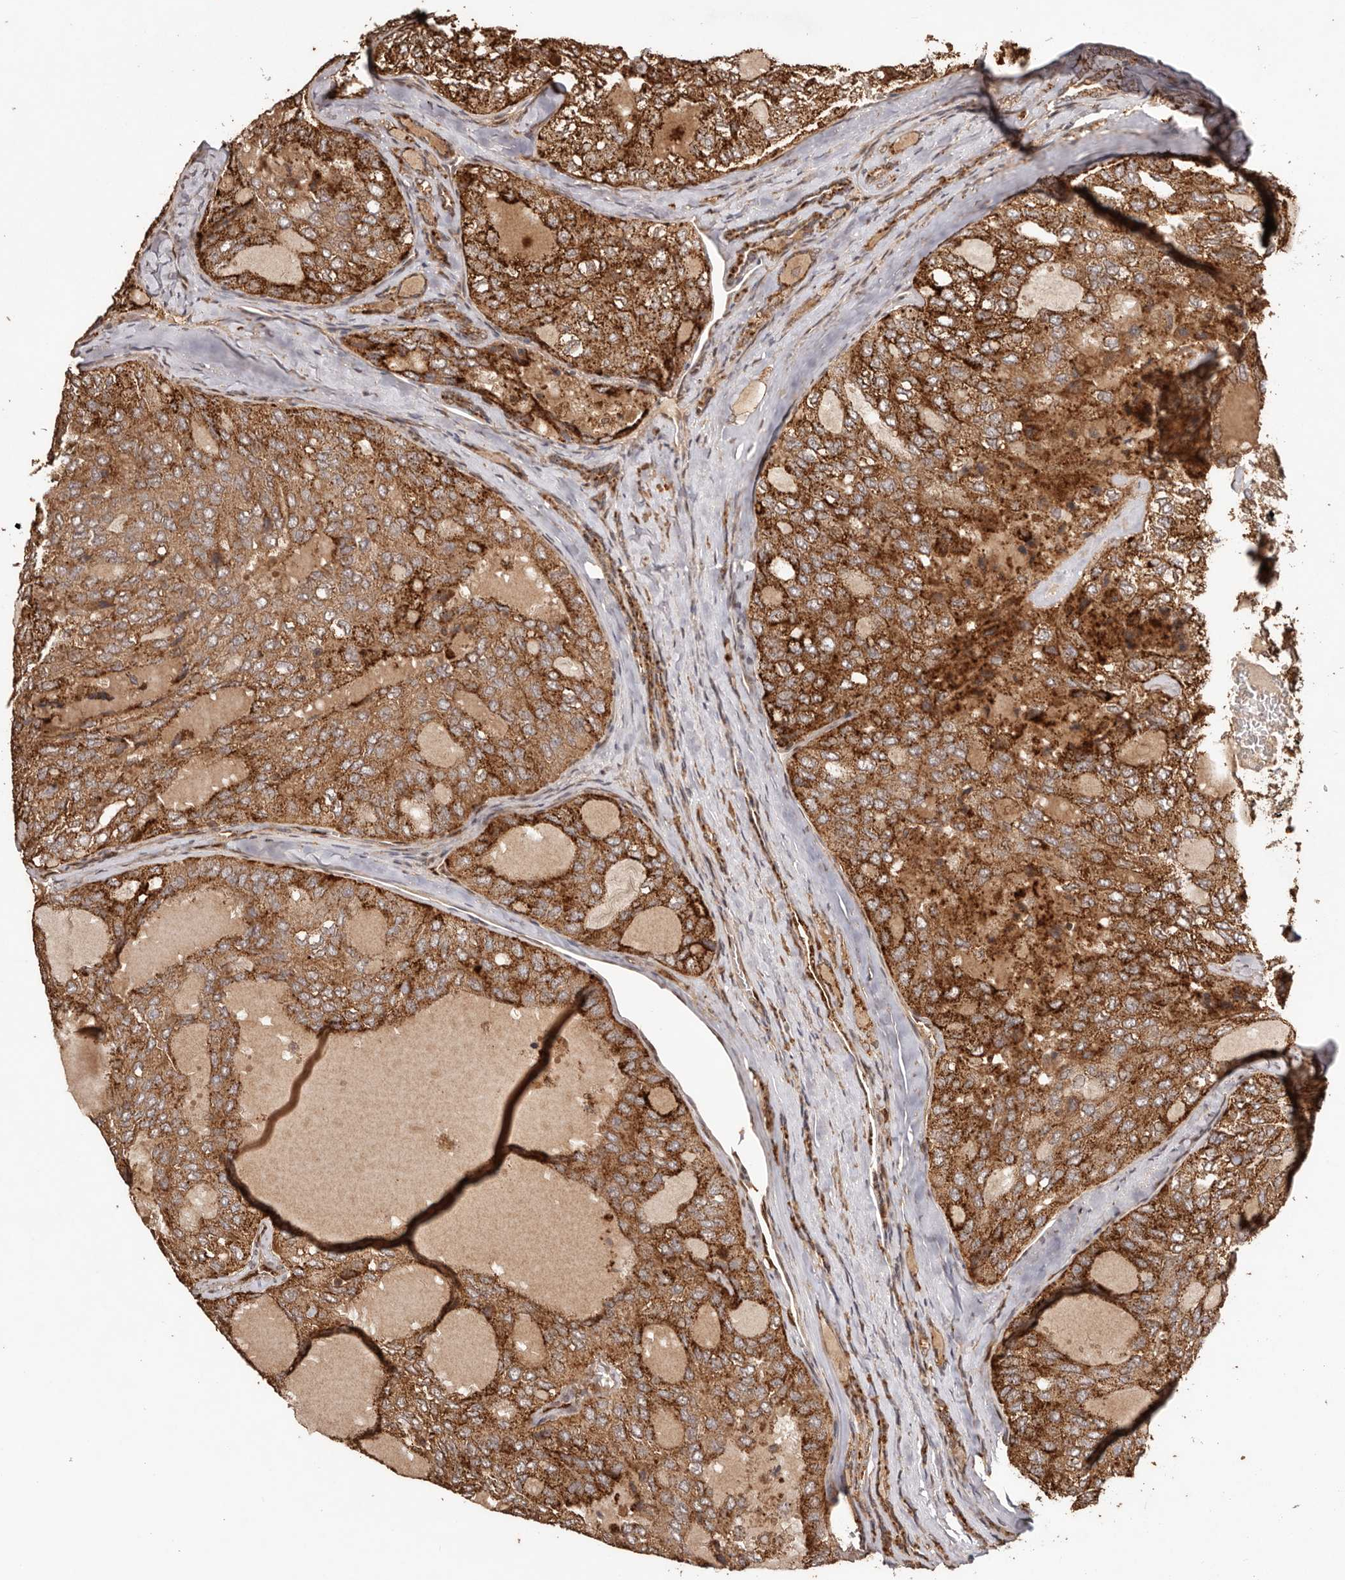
{"staining": {"intensity": "strong", "quantity": ">75%", "location": "cytoplasmic/membranous"}, "tissue": "thyroid cancer", "cell_type": "Tumor cells", "image_type": "cancer", "snomed": [{"axis": "morphology", "description": "Follicular adenoma carcinoma, NOS"}, {"axis": "topography", "description": "Thyroid gland"}], "caption": "The photomicrograph shows immunohistochemical staining of thyroid cancer. There is strong cytoplasmic/membranous expression is present in approximately >75% of tumor cells. The staining is performed using DAB brown chromogen to label protein expression. The nuclei are counter-stained blue using hematoxylin.", "gene": "UBR2", "patient": {"sex": "male", "age": 75}}